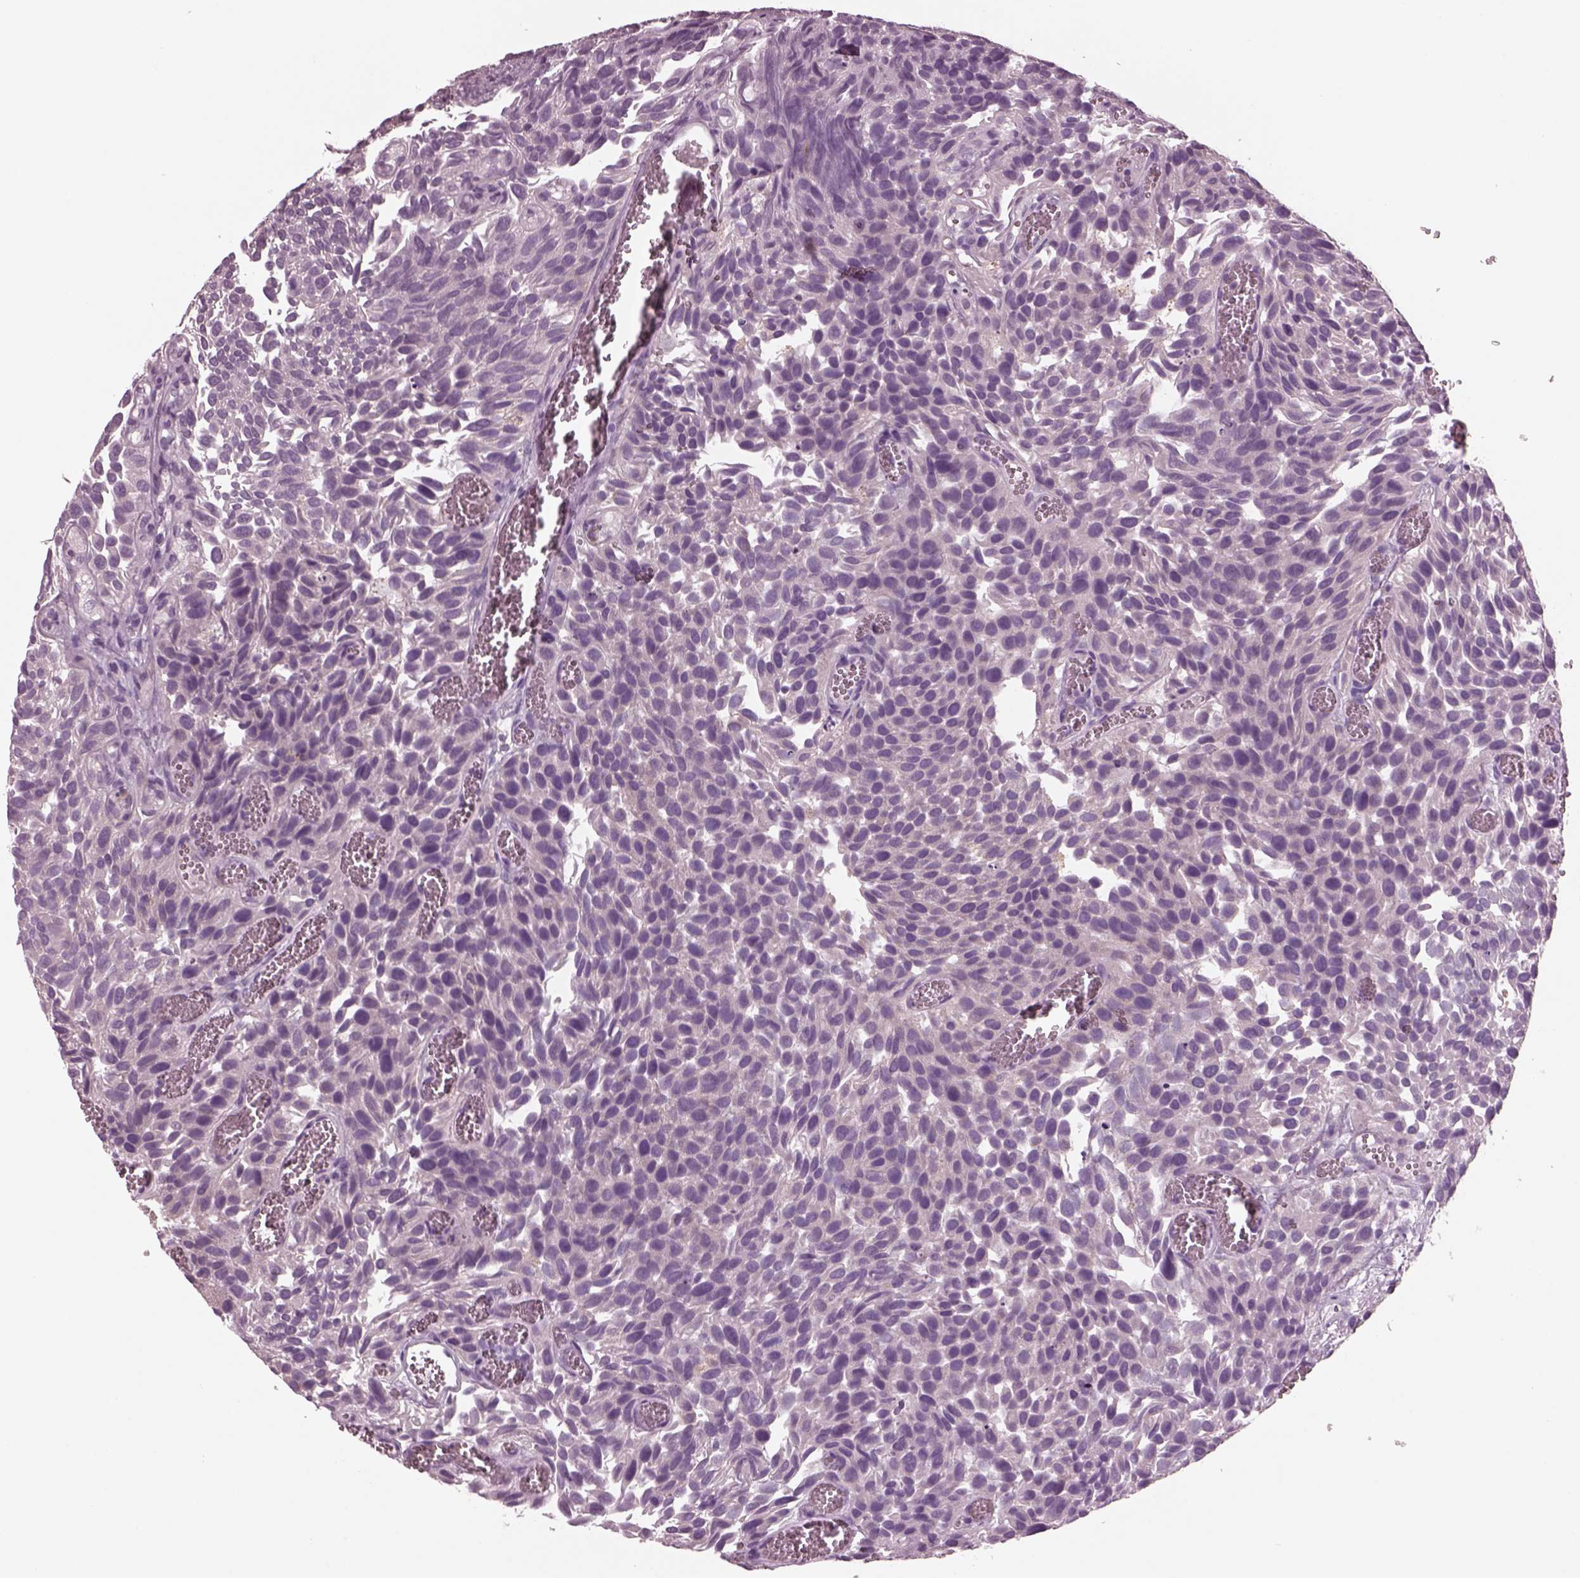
{"staining": {"intensity": "negative", "quantity": "none", "location": "none"}, "tissue": "urothelial cancer", "cell_type": "Tumor cells", "image_type": "cancer", "snomed": [{"axis": "morphology", "description": "Urothelial carcinoma, Low grade"}, {"axis": "topography", "description": "Urinary bladder"}], "caption": "There is no significant staining in tumor cells of urothelial carcinoma (low-grade). (DAB (3,3'-diaminobenzidine) IHC, high magnification).", "gene": "AP4M1", "patient": {"sex": "female", "age": 69}}